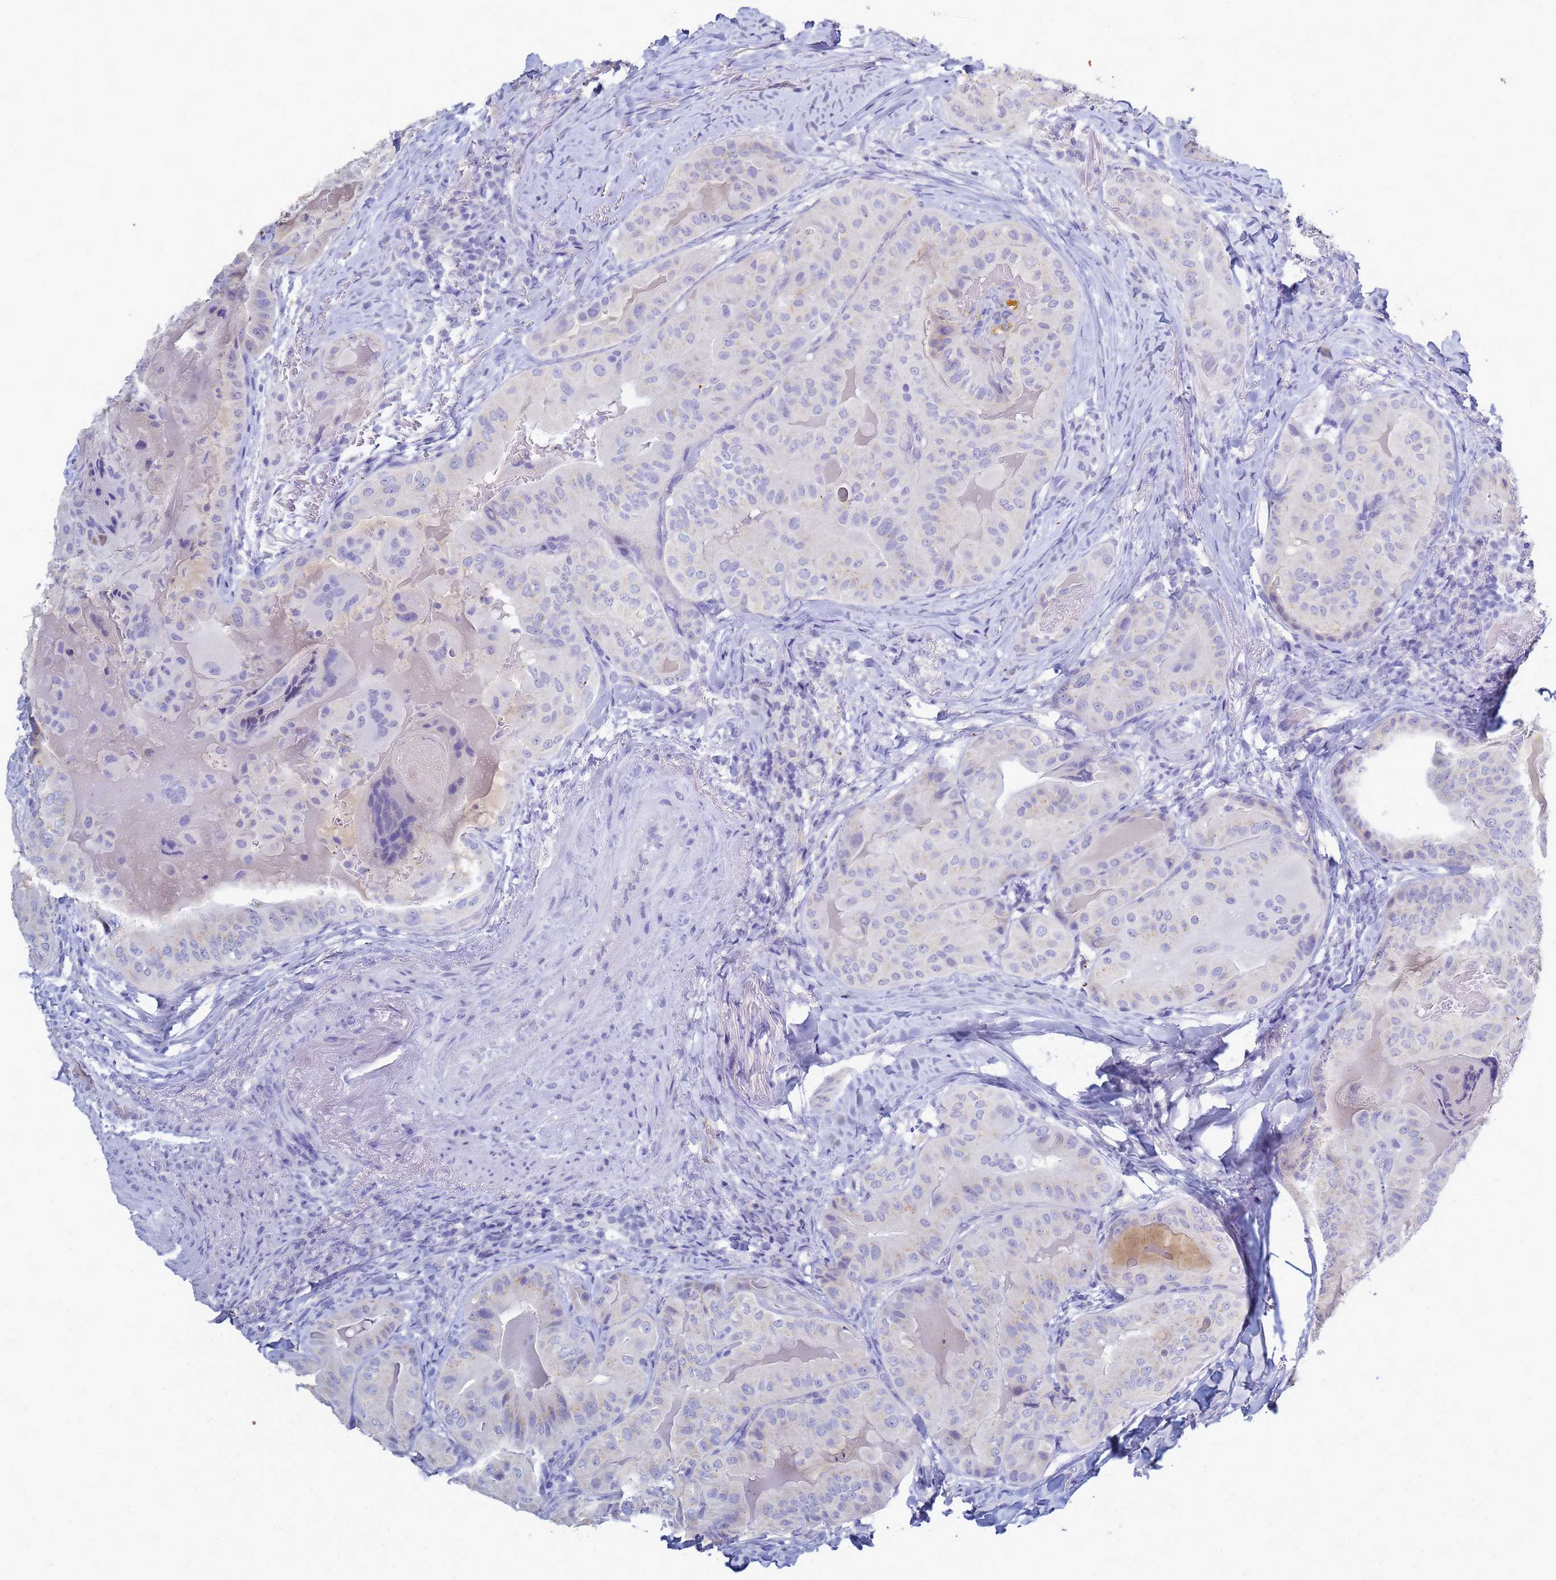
{"staining": {"intensity": "negative", "quantity": "none", "location": "none"}, "tissue": "thyroid cancer", "cell_type": "Tumor cells", "image_type": "cancer", "snomed": [{"axis": "morphology", "description": "Papillary adenocarcinoma, NOS"}, {"axis": "topography", "description": "Thyroid gland"}], "caption": "Tumor cells show no significant positivity in papillary adenocarcinoma (thyroid). (DAB IHC with hematoxylin counter stain).", "gene": "B3GNT8", "patient": {"sex": "female", "age": 68}}